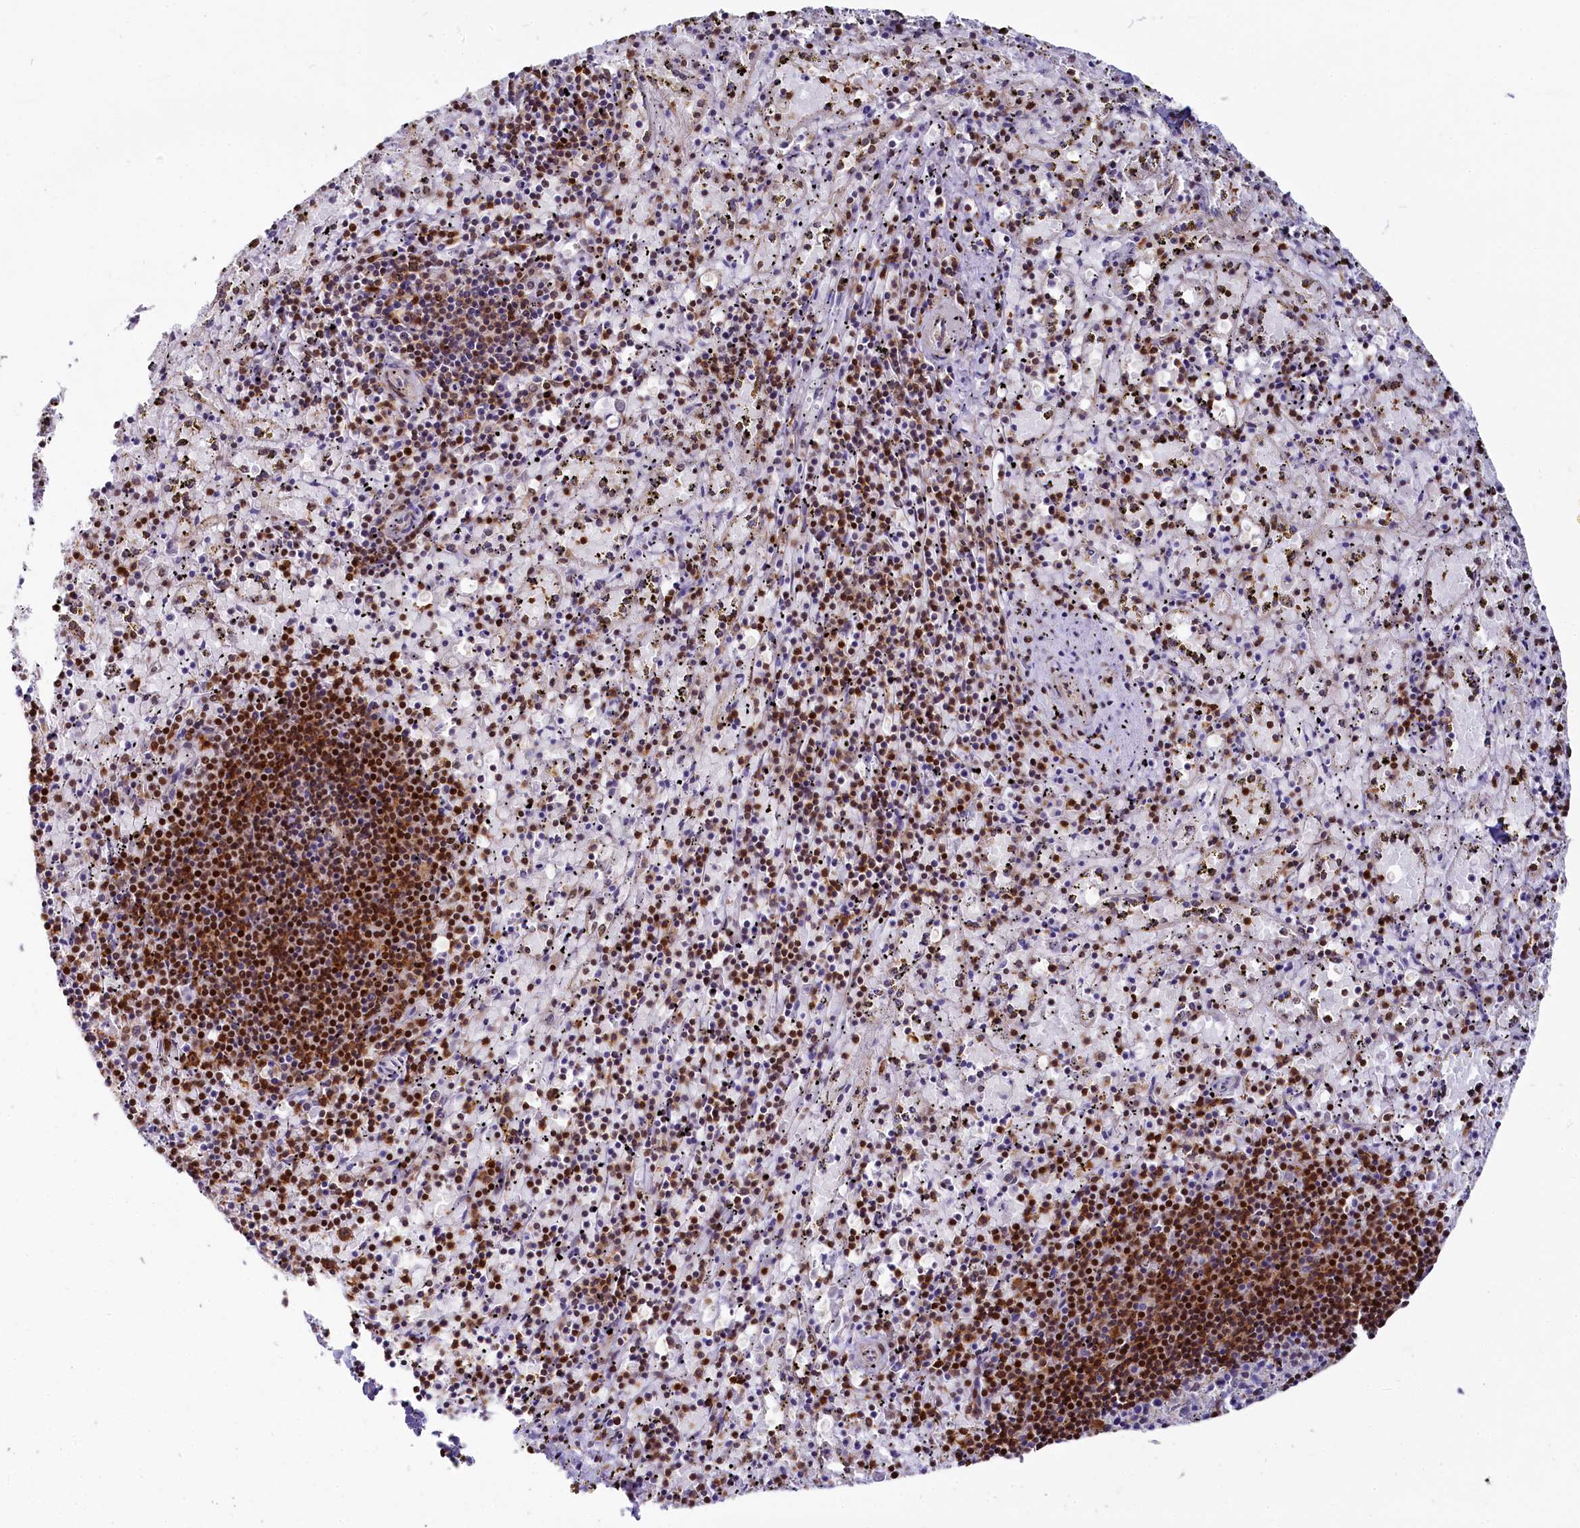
{"staining": {"intensity": "strong", "quantity": "<25%", "location": "nuclear"}, "tissue": "spleen", "cell_type": "Cells in red pulp", "image_type": "normal", "snomed": [{"axis": "morphology", "description": "Normal tissue, NOS"}, {"axis": "topography", "description": "Spleen"}], "caption": "IHC (DAB (3,3'-diaminobenzidine)) staining of normal spleen demonstrates strong nuclear protein positivity in approximately <25% of cells in red pulp.", "gene": "TCOF1", "patient": {"sex": "male", "age": 11}}